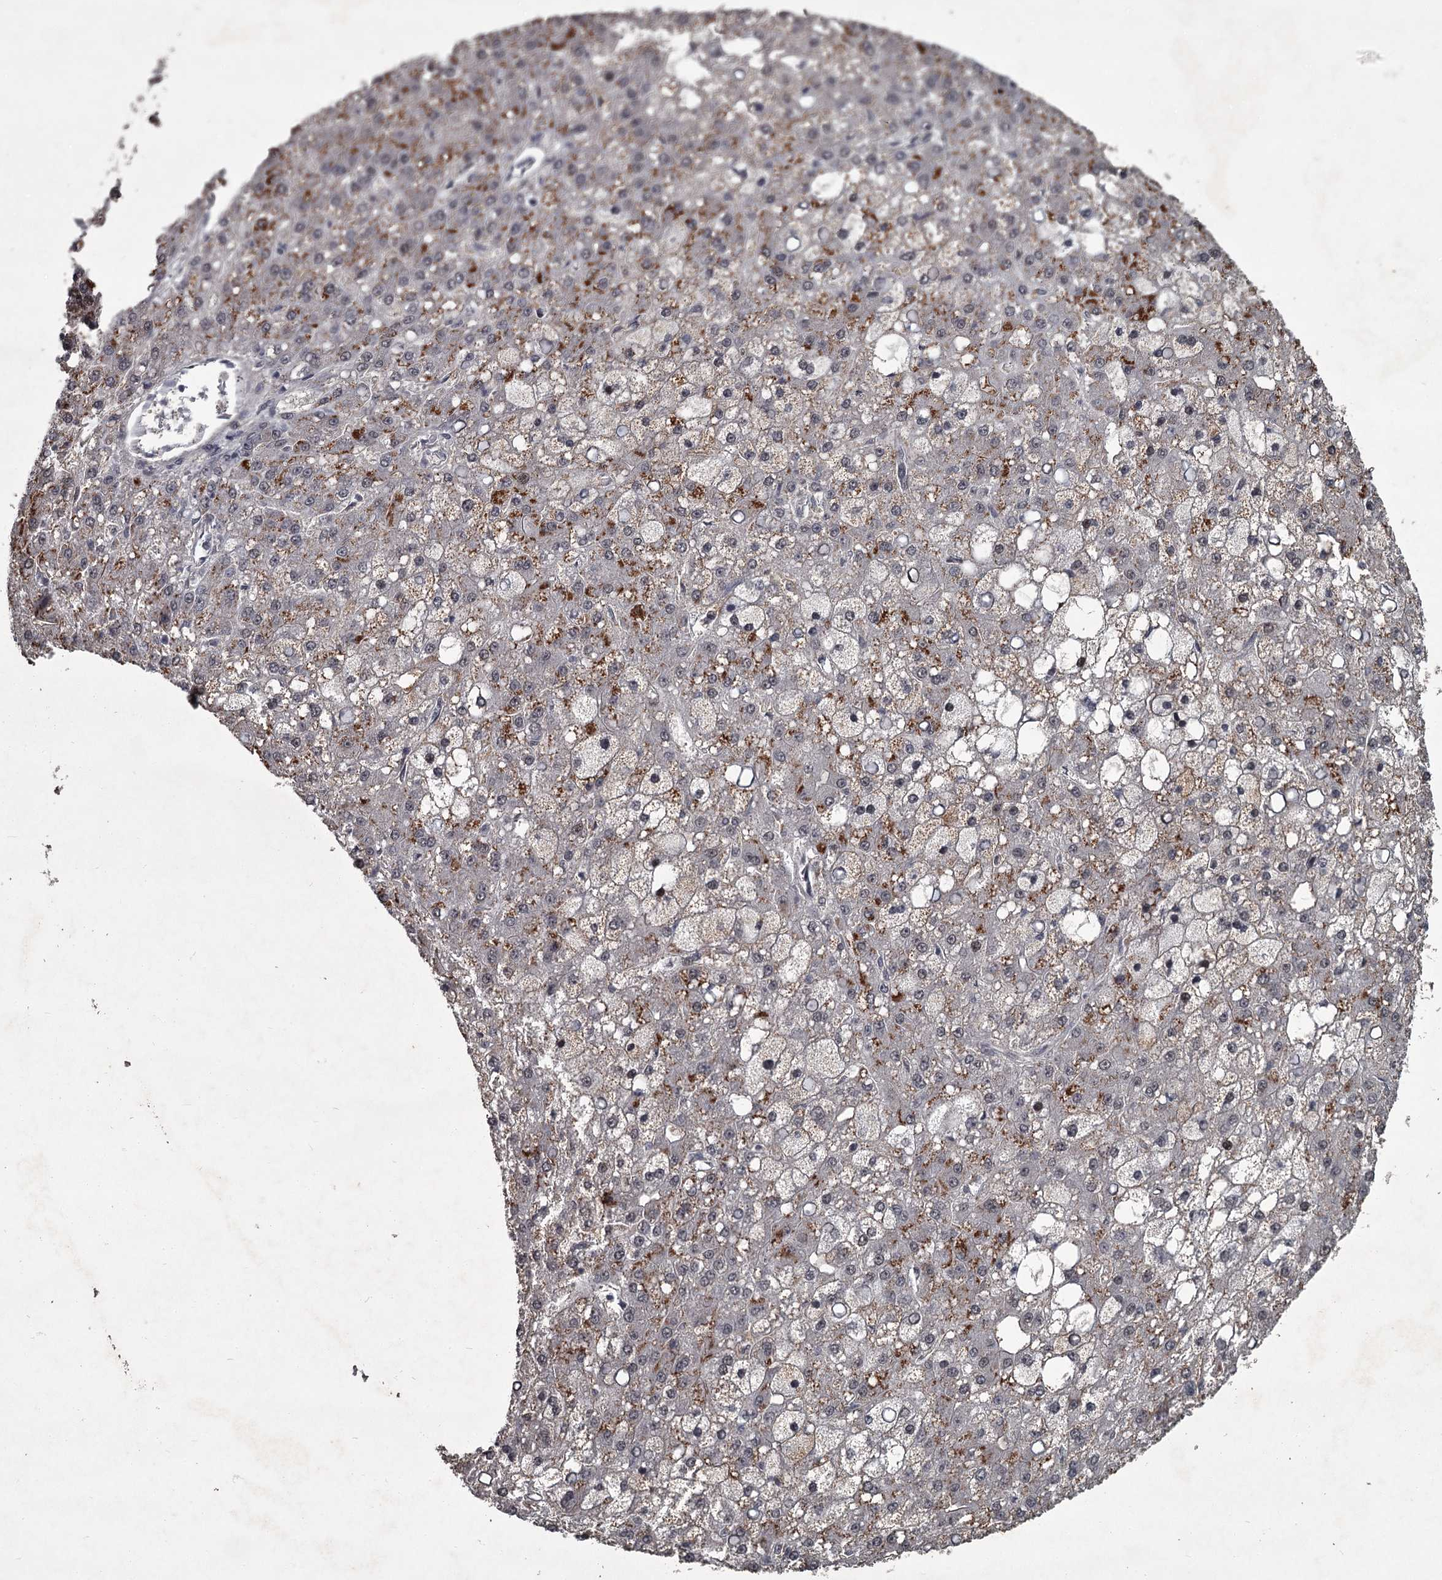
{"staining": {"intensity": "moderate", "quantity": "25%-75%", "location": "cytoplasmic/membranous"}, "tissue": "liver cancer", "cell_type": "Tumor cells", "image_type": "cancer", "snomed": [{"axis": "morphology", "description": "Carcinoma, Hepatocellular, NOS"}, {"axis": "topography", "description": "Liver"}], "caption": "About 25%-75% of tumor cells in liver cancer (hepatocellular carcinoma) demonstrate moderate cytoplasmic/membranous protein staining as visualized by brown immunohistochemical staining.", "gene": "FLVCR2", "patient": {"sex": "male", "age": 67}}